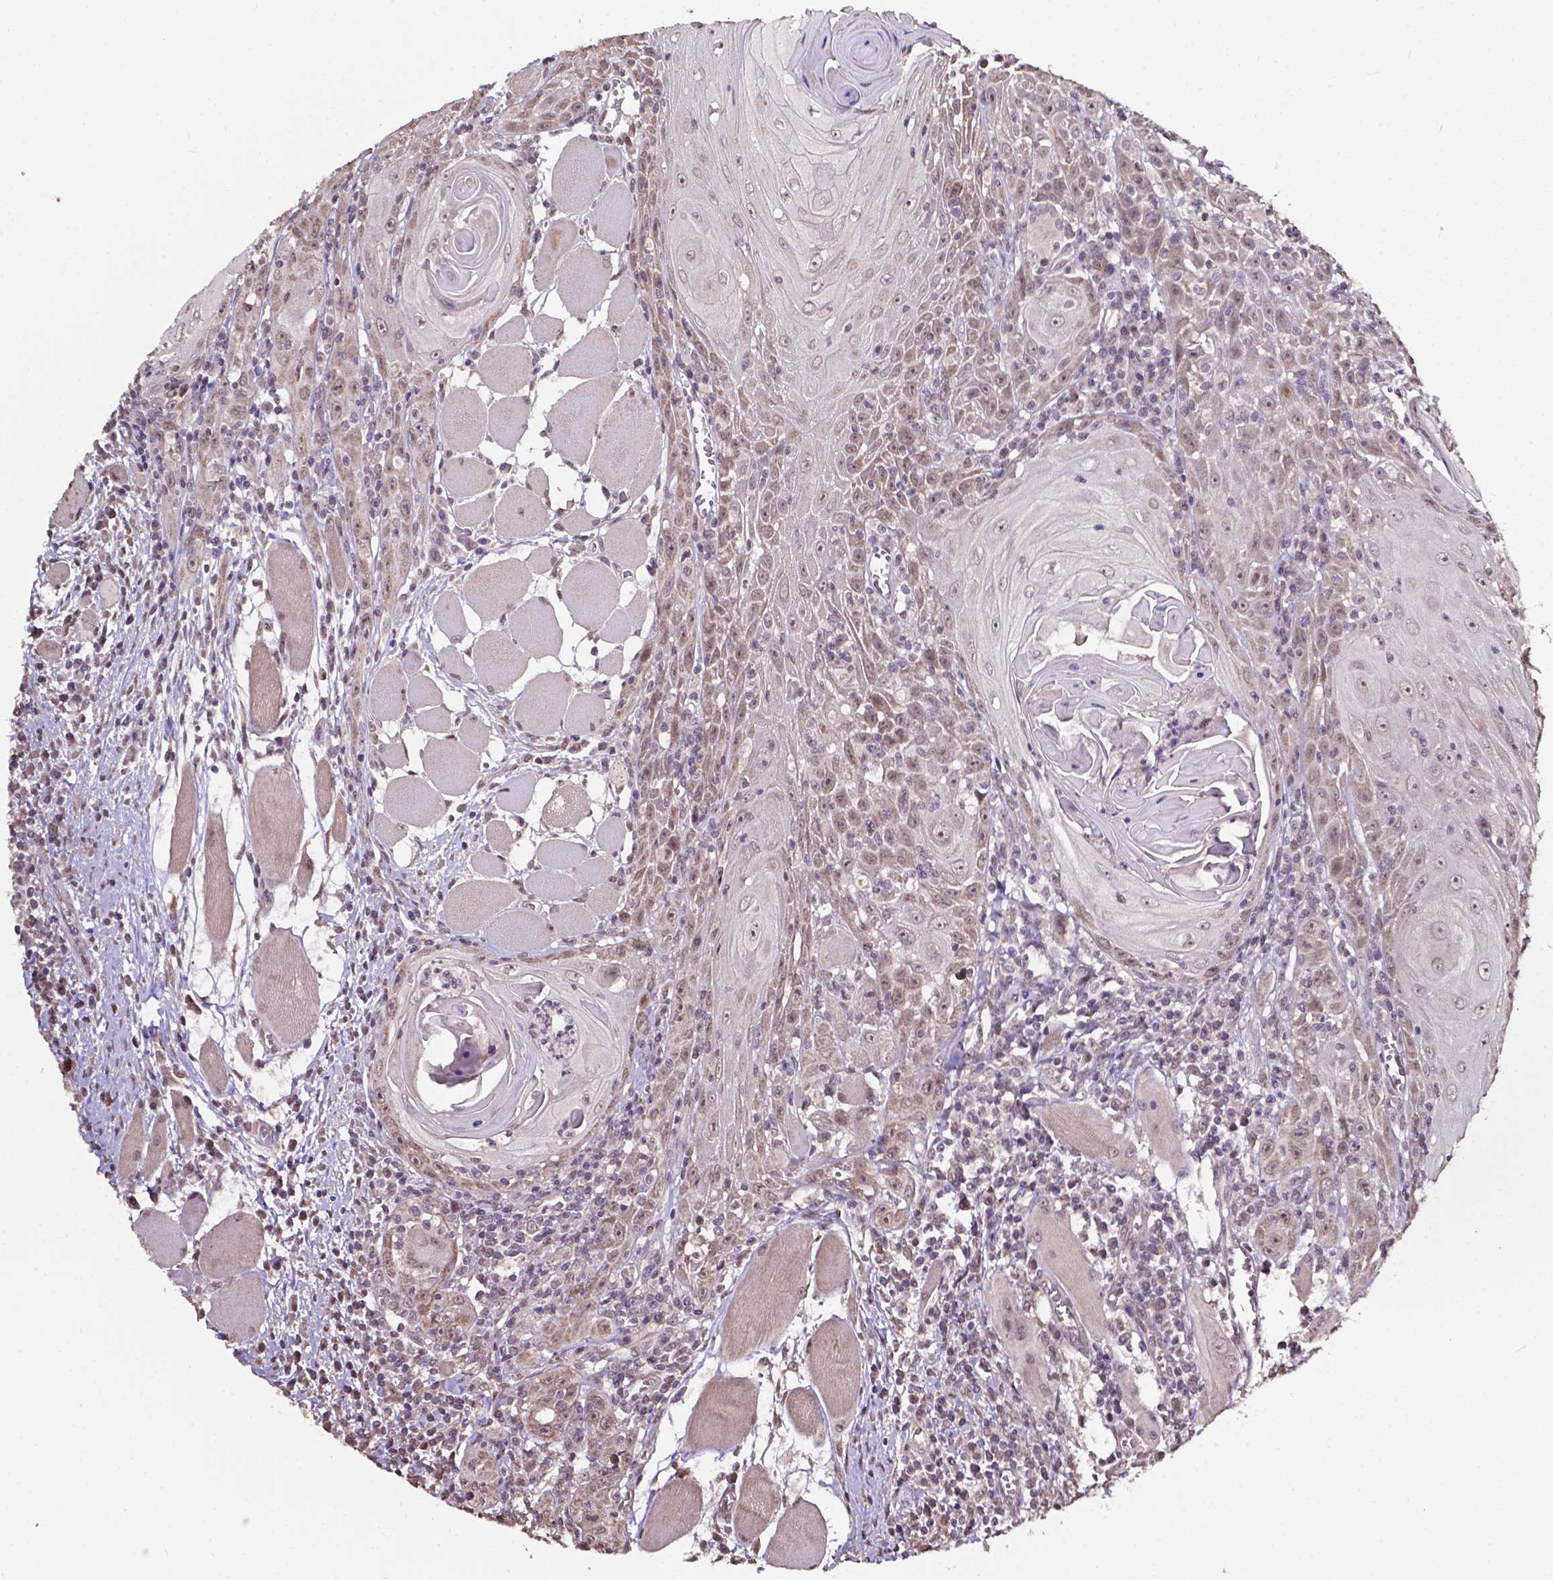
{"staining": {"intensity": "weak", "quantity": "<25%", "location": "cytoplasmic/membranous"}, "tissue": "head and neck cancer", "cell_type": "Tumor cells", "image_type": "cancer", "snomed": [{"axis": "morphology", "description": "Normal tissue, NOS"}, {"axis": "morphology", "description": "Squamous cell carcinoma, NOS"}, {"axis": "topography", "description": "Oral tissue"}, {"axis": "topography", "description": "Head-Neck"}], "caption": "Micrograph shows no significant protein positivity in tumor cells of head and neck squamous cell carcinoma.", "gene": "GLRA2", "patient": {"sex": "male", "age": 52}}